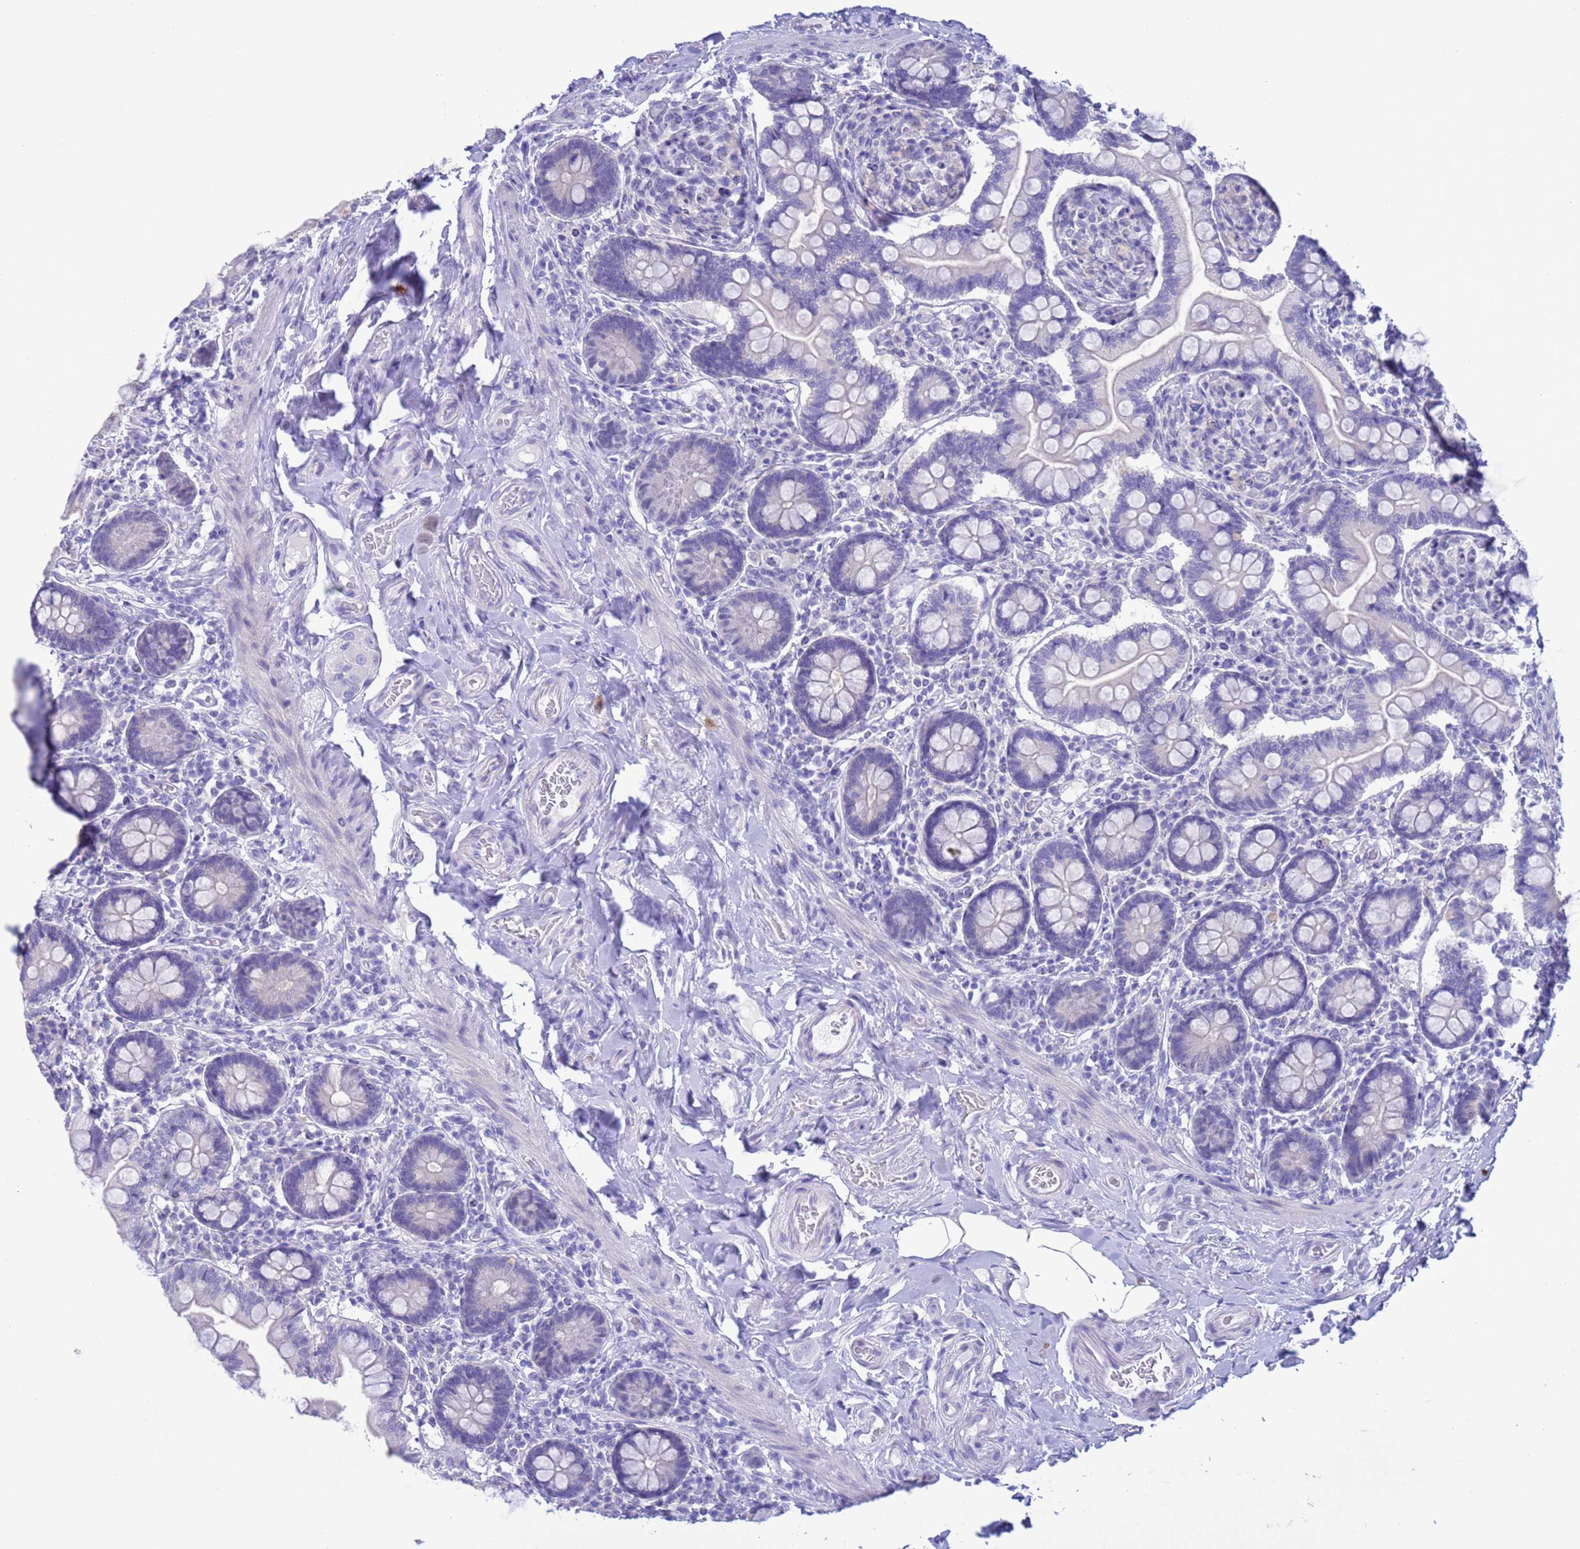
{"staining": {"intensity": "negative", "quantity": "none", "location": "none"}, "tissue": "small intestine", "cell_type": "Glandular cells", "image_type": "normal", "snomed": [{"axis": "morphology", "description": "Normal tissue, NOS"}, {"axis": "topography", "description": "Small intestine"}], "caption": "This is a micrograph of immunohistochemistry staining of benign small intestine, which shows no staining in glandular cells. Nuclei are stained in blue.", "gene": "GSTM1", "patient": {"sex": "female", "age": 64}}